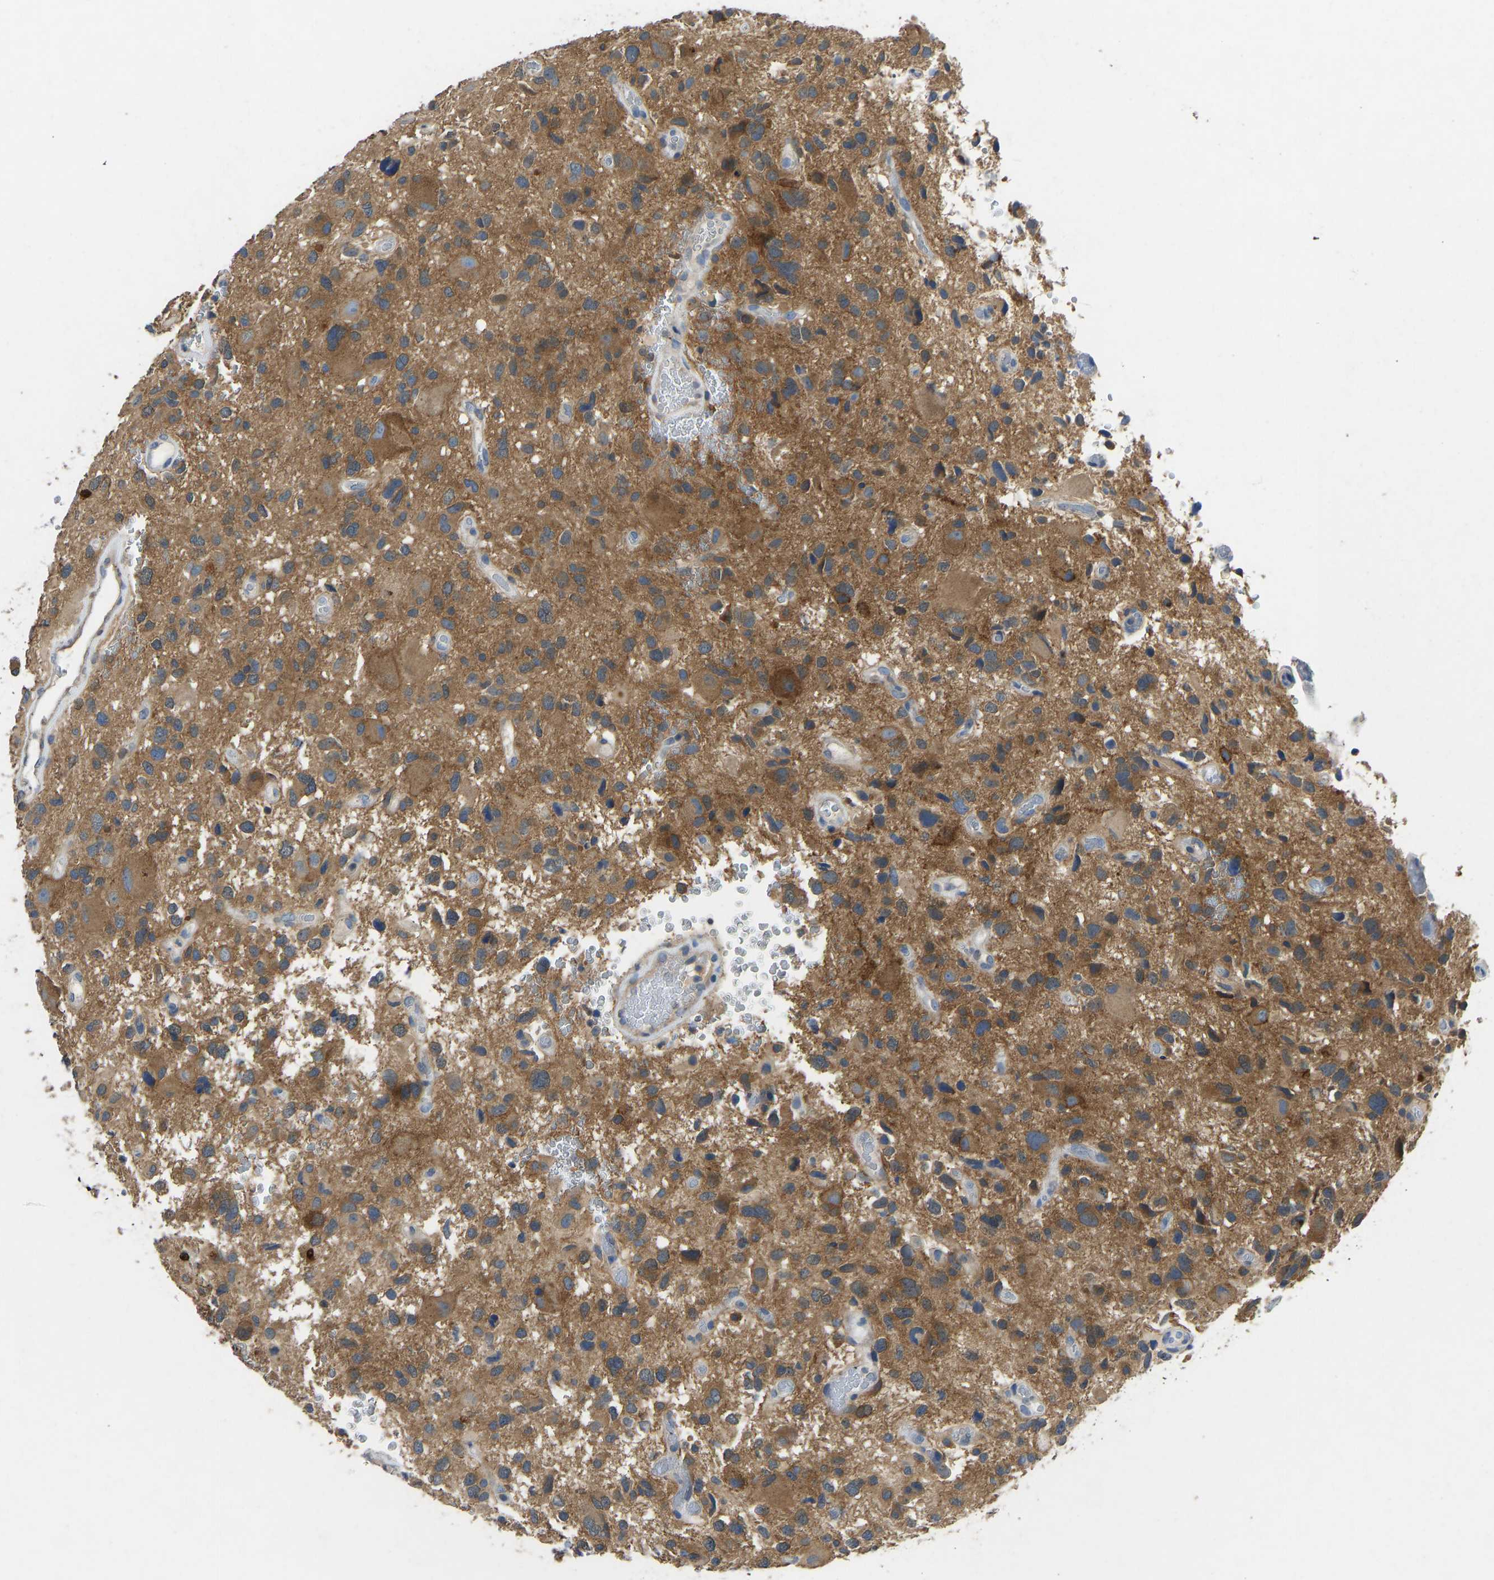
{"staining": {"intensity": "moderate", "quantity": ">75%", "location": "cytoplasmic/membranous"}, "tissue": "glioma", "cell_type": "Tumor cells", "image_type": "cancer", "snomed": [{"axis": "morphology", "description": "Glioma, malignant, High grade"}, {"axis": "topography", "description": "Brain"}], "caption": "Moderate cytoplasmic/membranous protein positivity is seen in approximately >75% of tumor cells in malignant glioma (high-grade).", "gene": "NDRG3", "patient": {"sex": "male", "age": 33}}